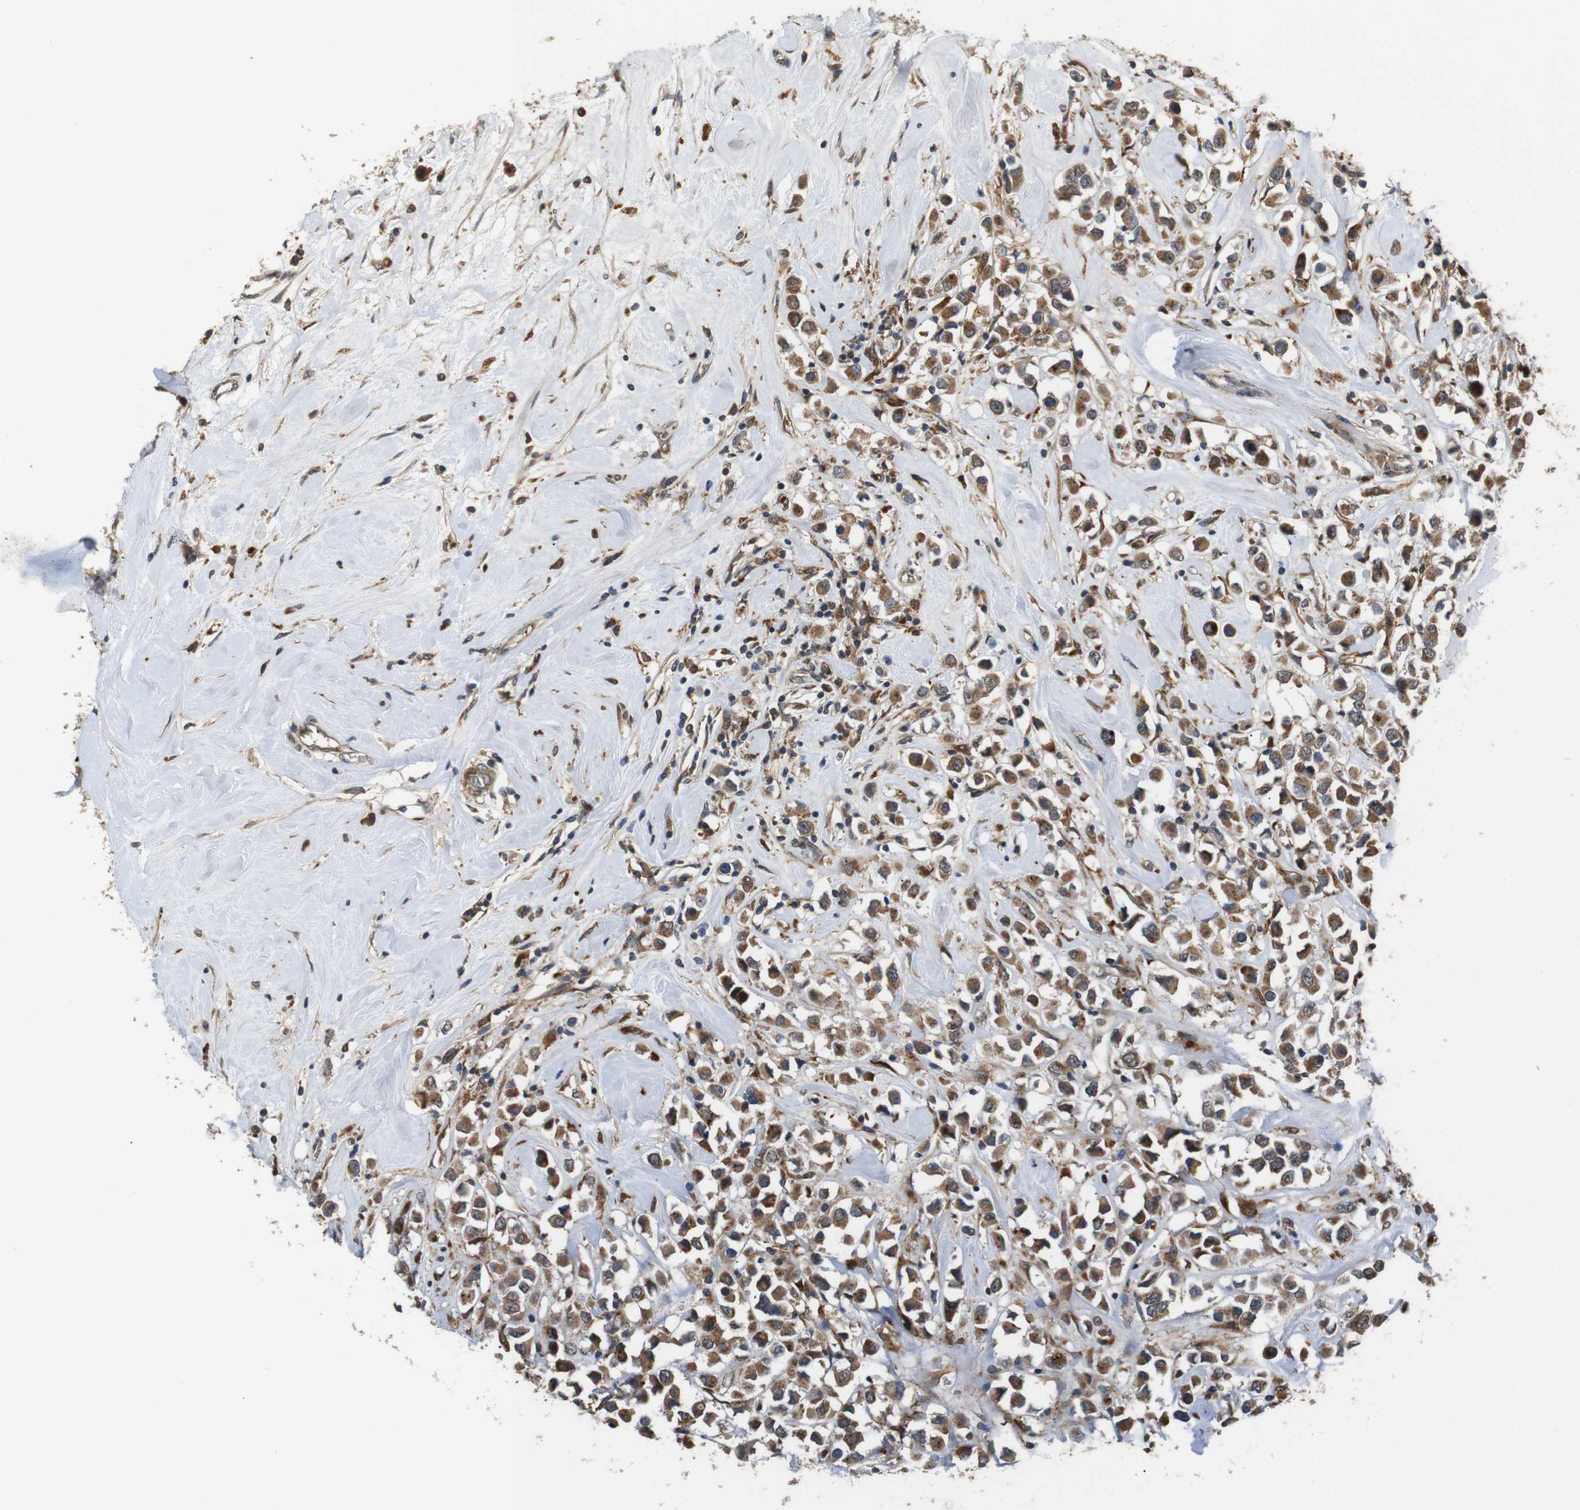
{"staining": {"intensity": "moderate", "quantity": ">75%", "location": "cytoplasmic/membranous"}, "tissue": "breast cancer", "cell_type": "Tumor cells", "image_type": "cancer", "snomed": [{"axis": "morphology", "description": "Duct carcinoma"}, {"axis": "topography", "description": "Breast"}], "caption": "This micrograph reveals breast cancer stained with immunohistochemistry (IHC) to label a protein in brown. The cytoplasmic/membranous of tumor cells show moderate positivity for the protein. Nuclei are counter-stained blue.", "gene": "EPHB2", "patient": {"sex": "female", "age": 61}}